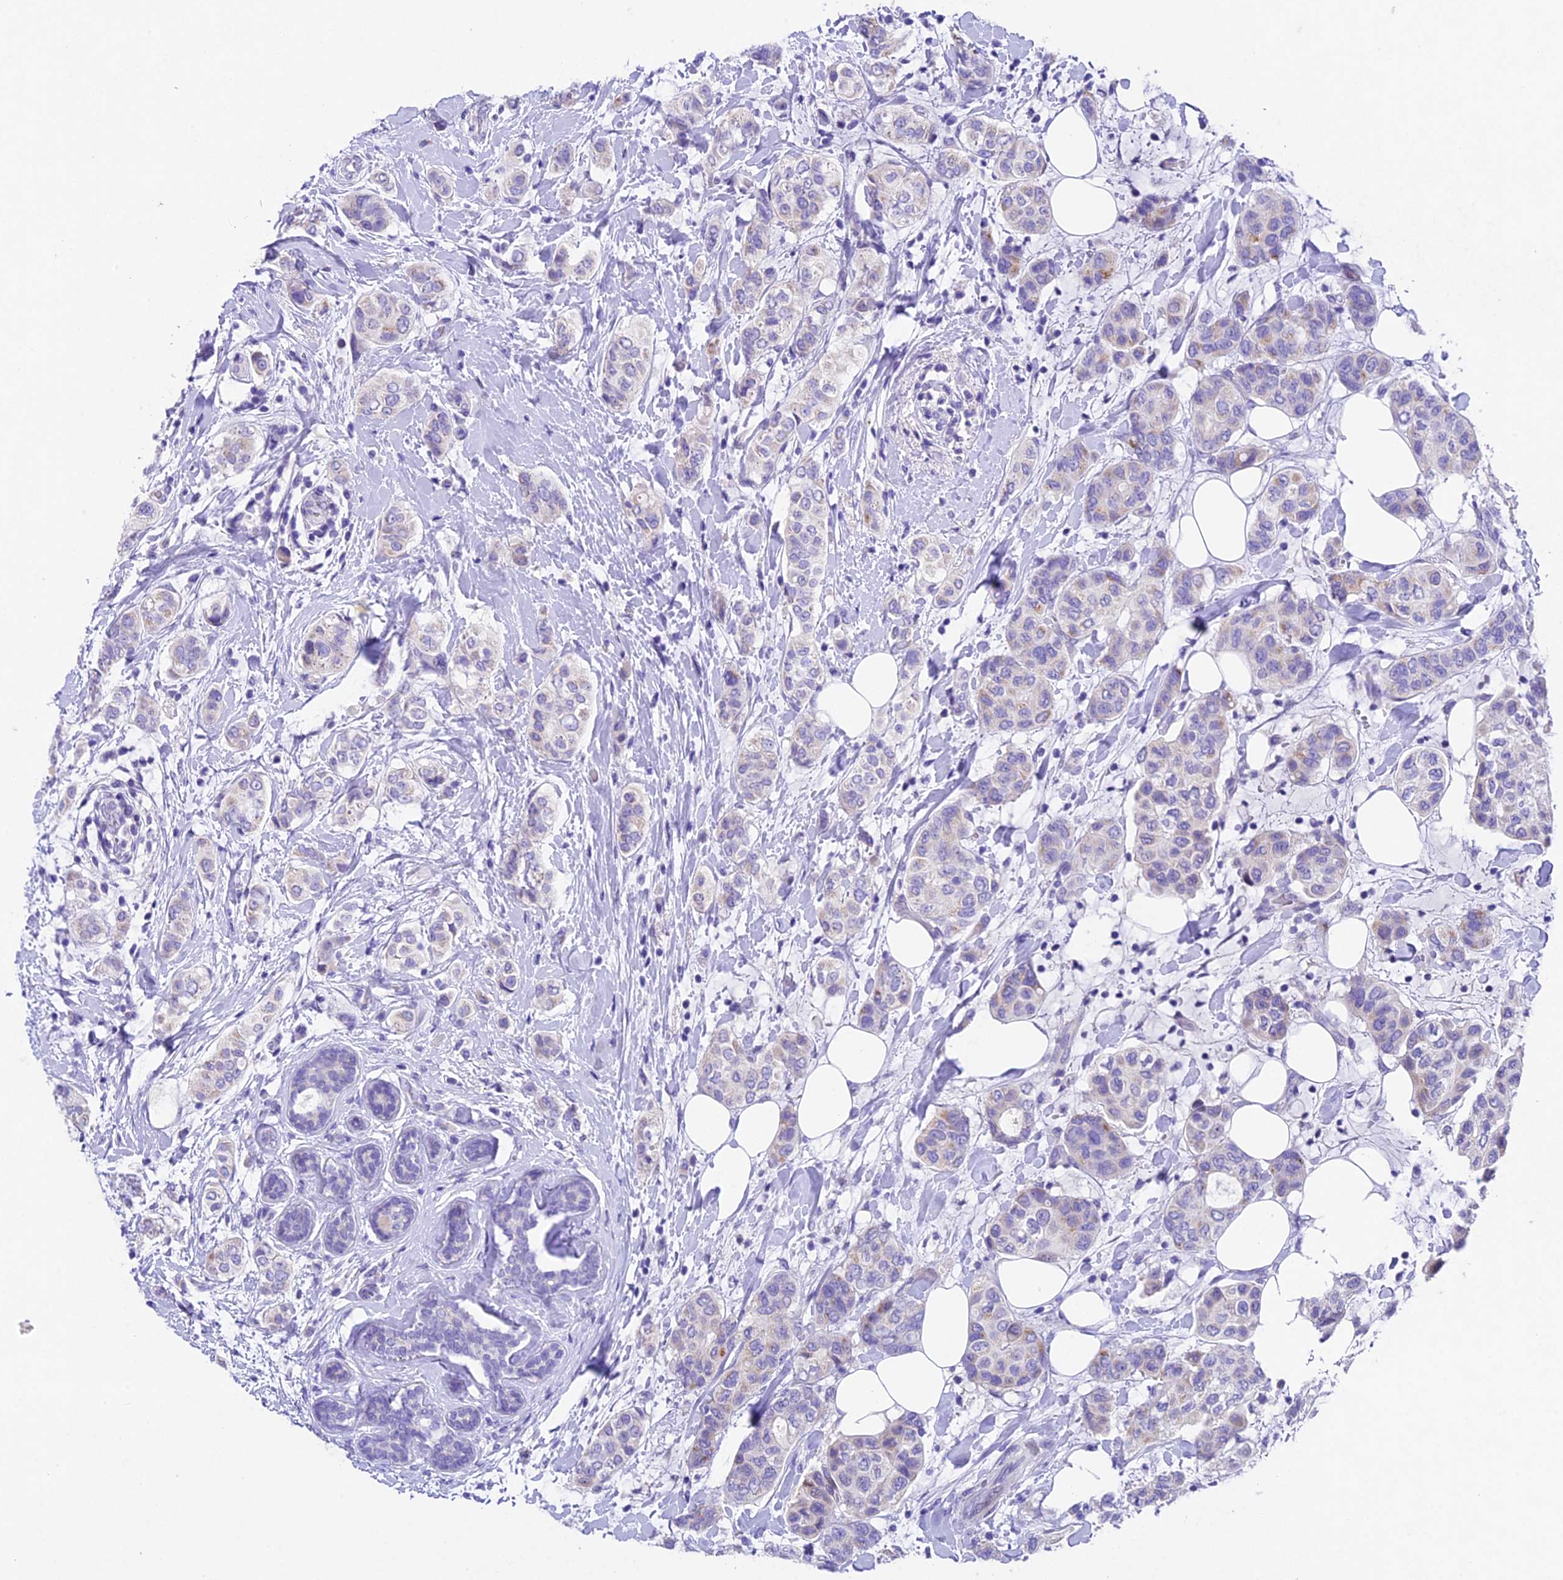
{"staining": {"intensity": "negative", "quantity": "none", "location": "none"}, "tissue": "breast cancer", "cell_type": "Tumor cells", "image_type": "cancer", "snomed": [{"axis": "morphology", "description": "Lobular carcinoma"}, {"axis": "topography", "description": "Breast"}], "caption": "Immunohistochemistry of human breast cancer (lobular carcinoma) displays no positivity in tumor cells.", "gene": "IFT140", "patient": {"sex": "female", "age": 51}}